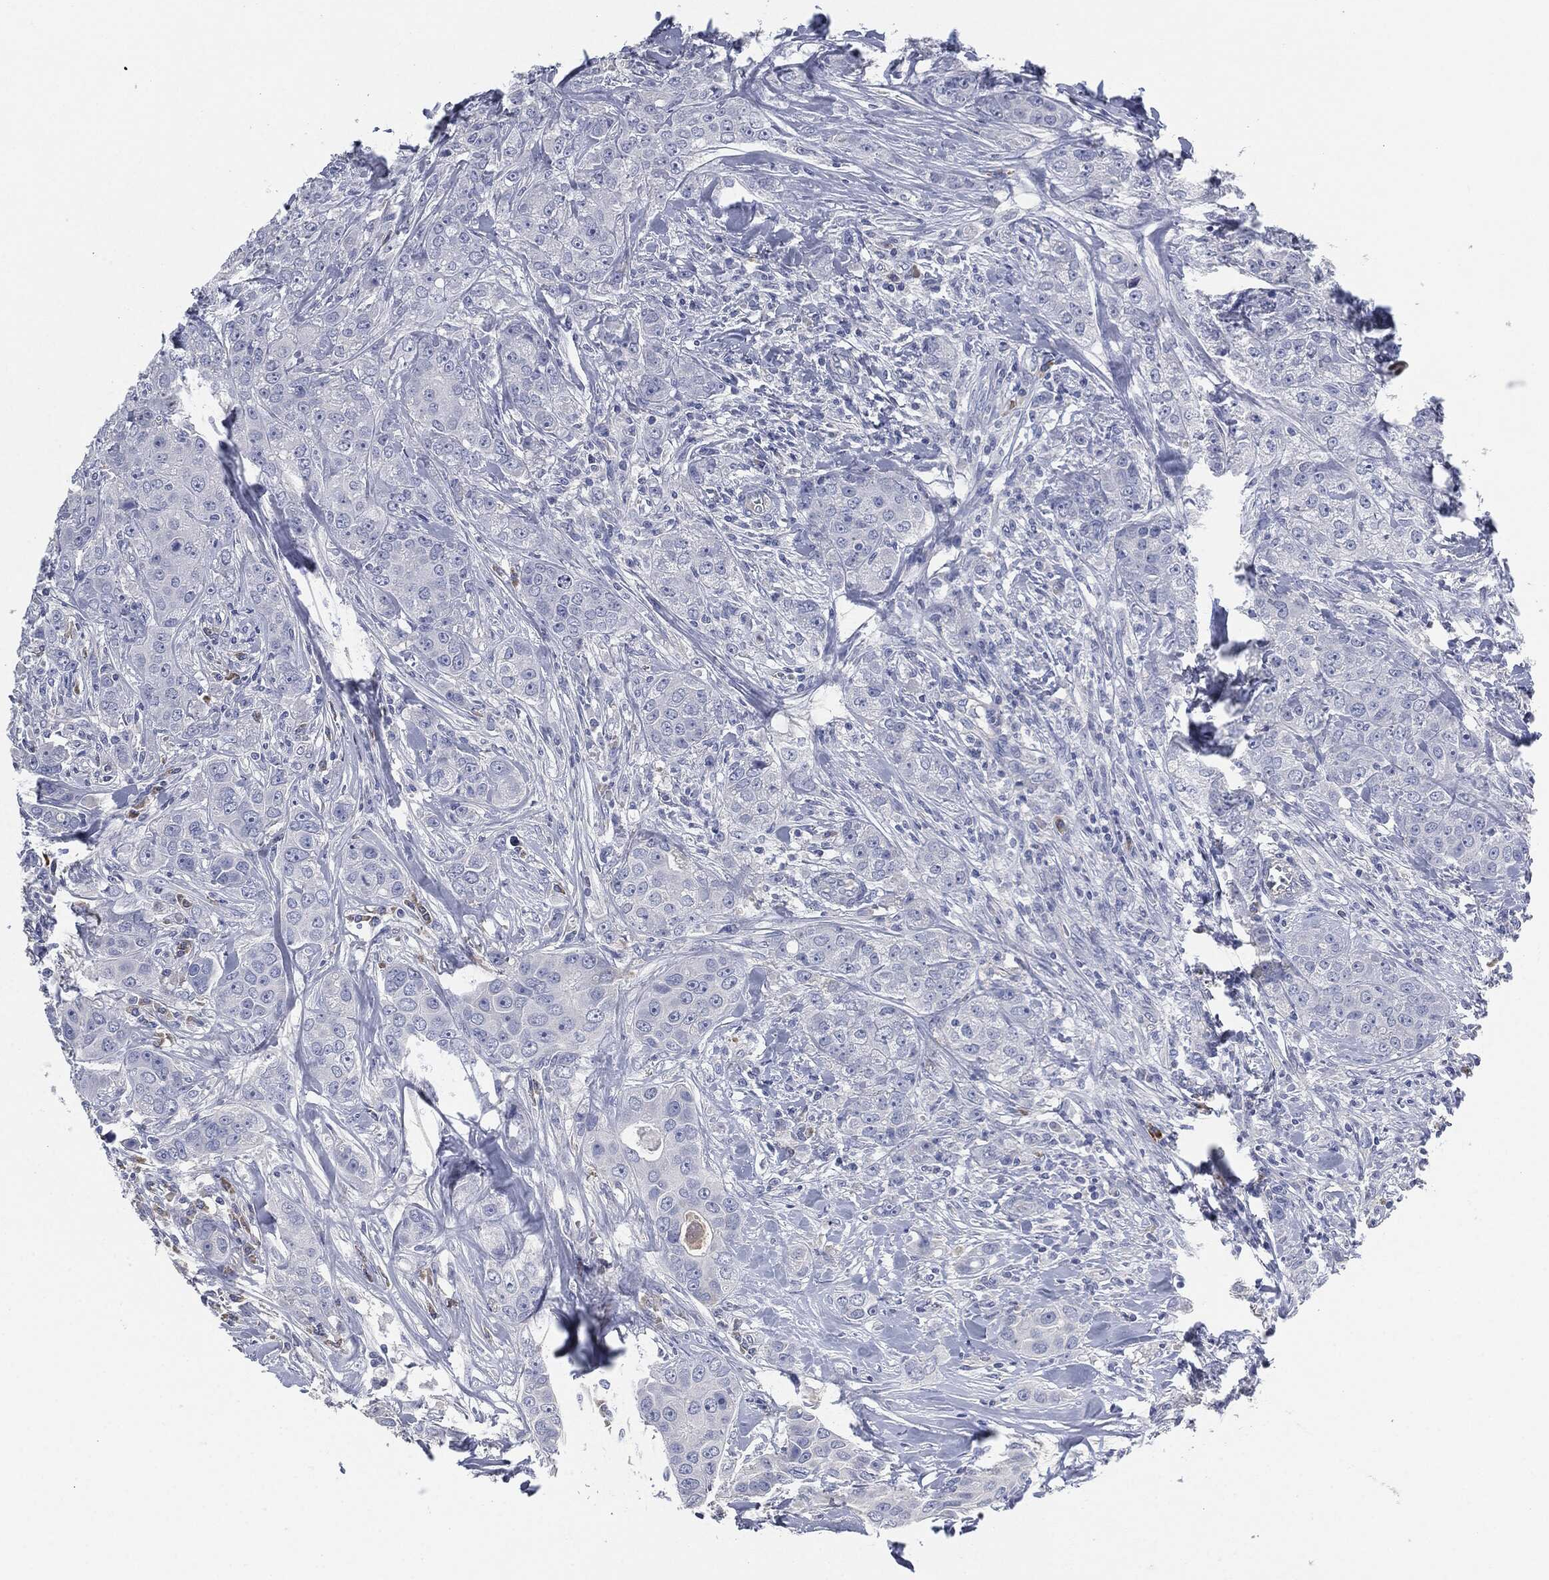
{"staining": {"intensity": "negative", "quantity": "none", "location": "none"}, "tissue": "breast cancer", "cell_type": "Tumor cells", "image_type": "cancer", "snomed": [{"axis": "morphology", "description": "Duct carcinoma"}, {"axis": "topography", "description": "Breast"}], "caption": "This histopathology image is of breast cancer (infiltrating ductal carcinoma) stained with IHC to label a protein in brown with the nuclei are counter-stained blue. There is no positivity in tumor cells.", "gene": "CD27", "patient": {"sex": "female", "age": 43}}